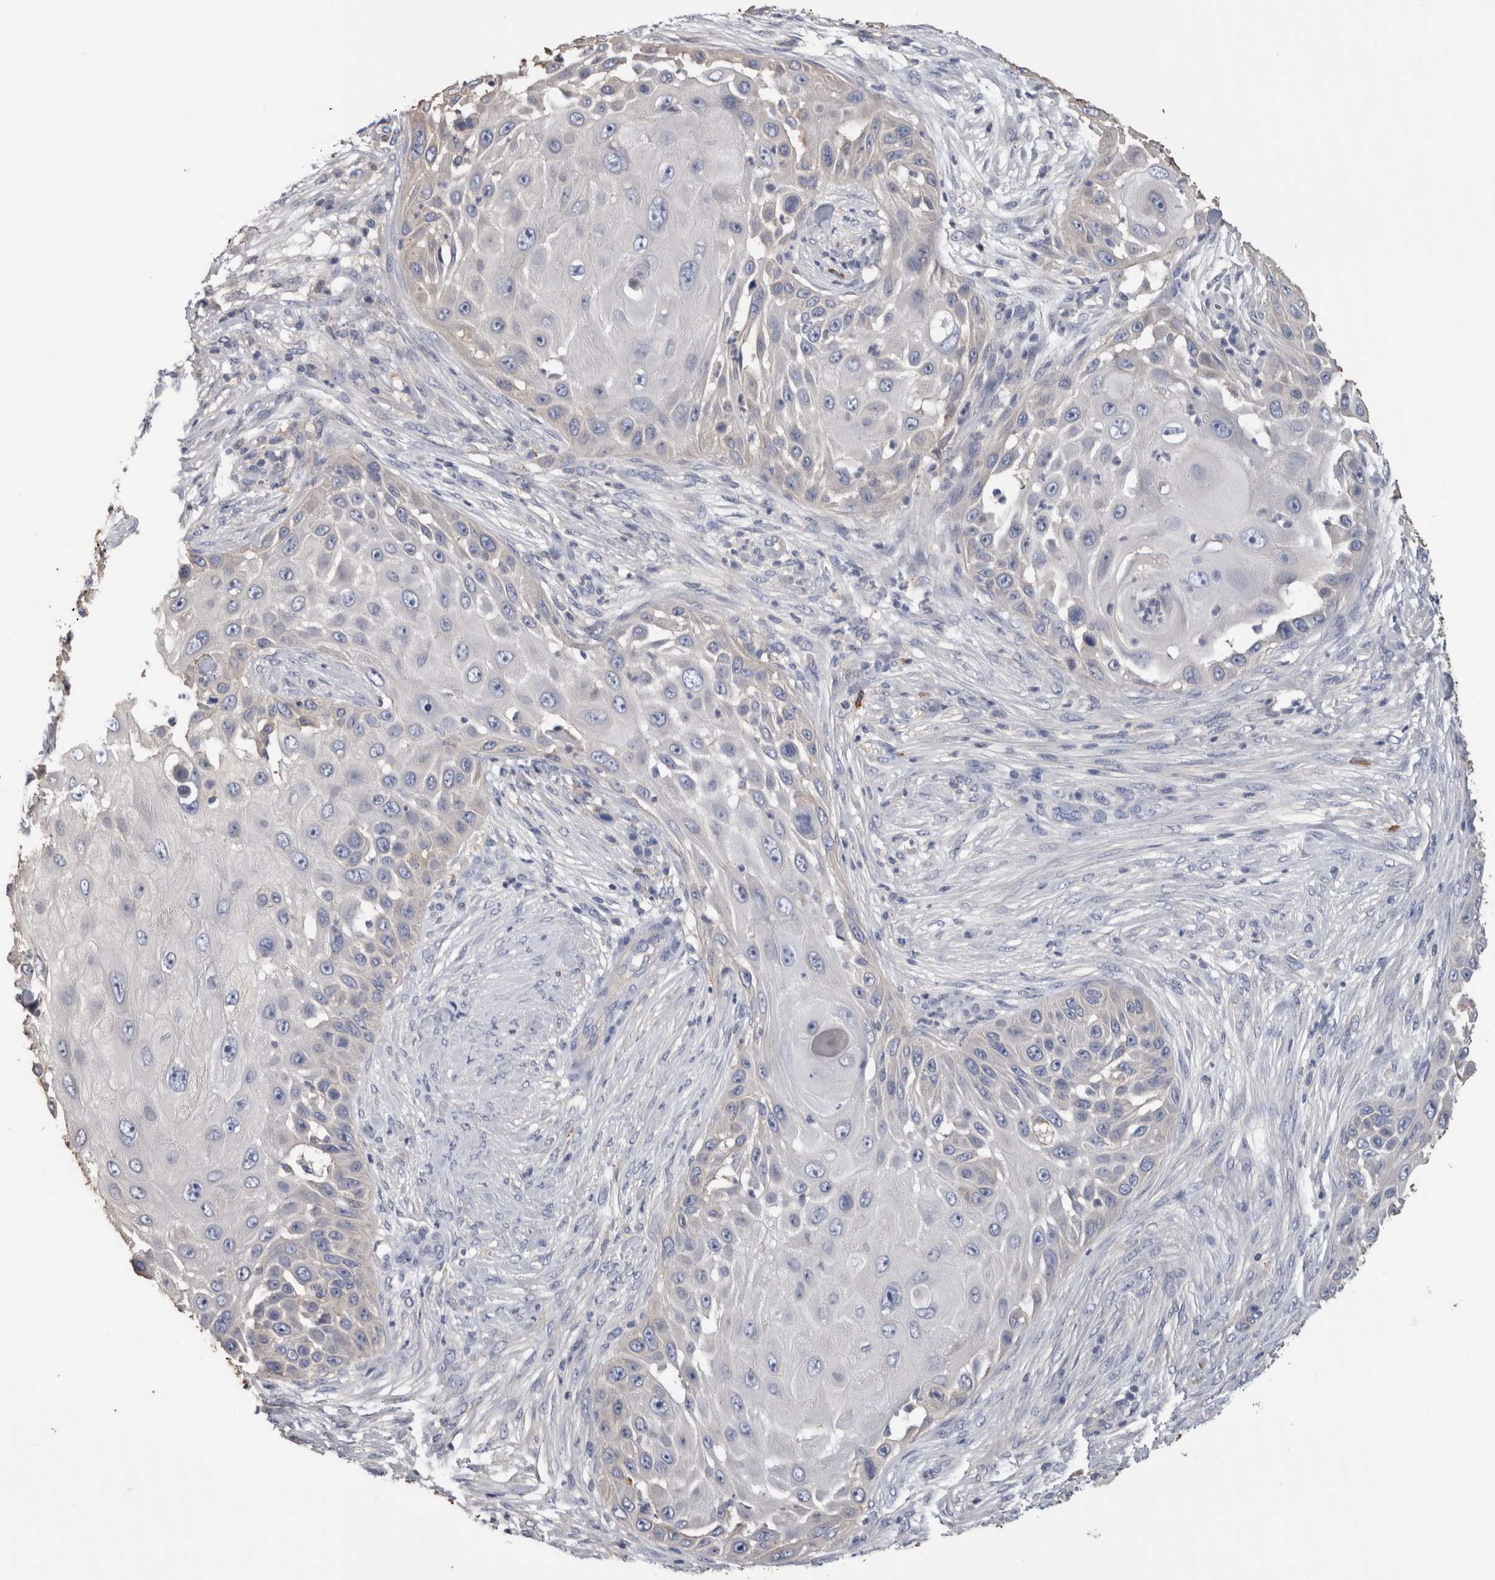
{"staining": {"intensity": "negative", "quantity": "none", "location": "none"}, "tissue": "skin cancer", "cell_type": "Tumor cells", "image_type": "cancer", "snomed": [{"axis": "morphology", "description": "Squamous cell carcinoma, NOS"}, {"axis": "topography", "description": "Skin"}], "caption": "Immunohistochemistry (IHC) micrograph of neoplastic tissue: human squamous cell carcinoma (skin) stained with DAB displays no significant protein expression in tumor cells.", "gene": "SCRN1", "patient": {"sex": "female", "age": 44}}